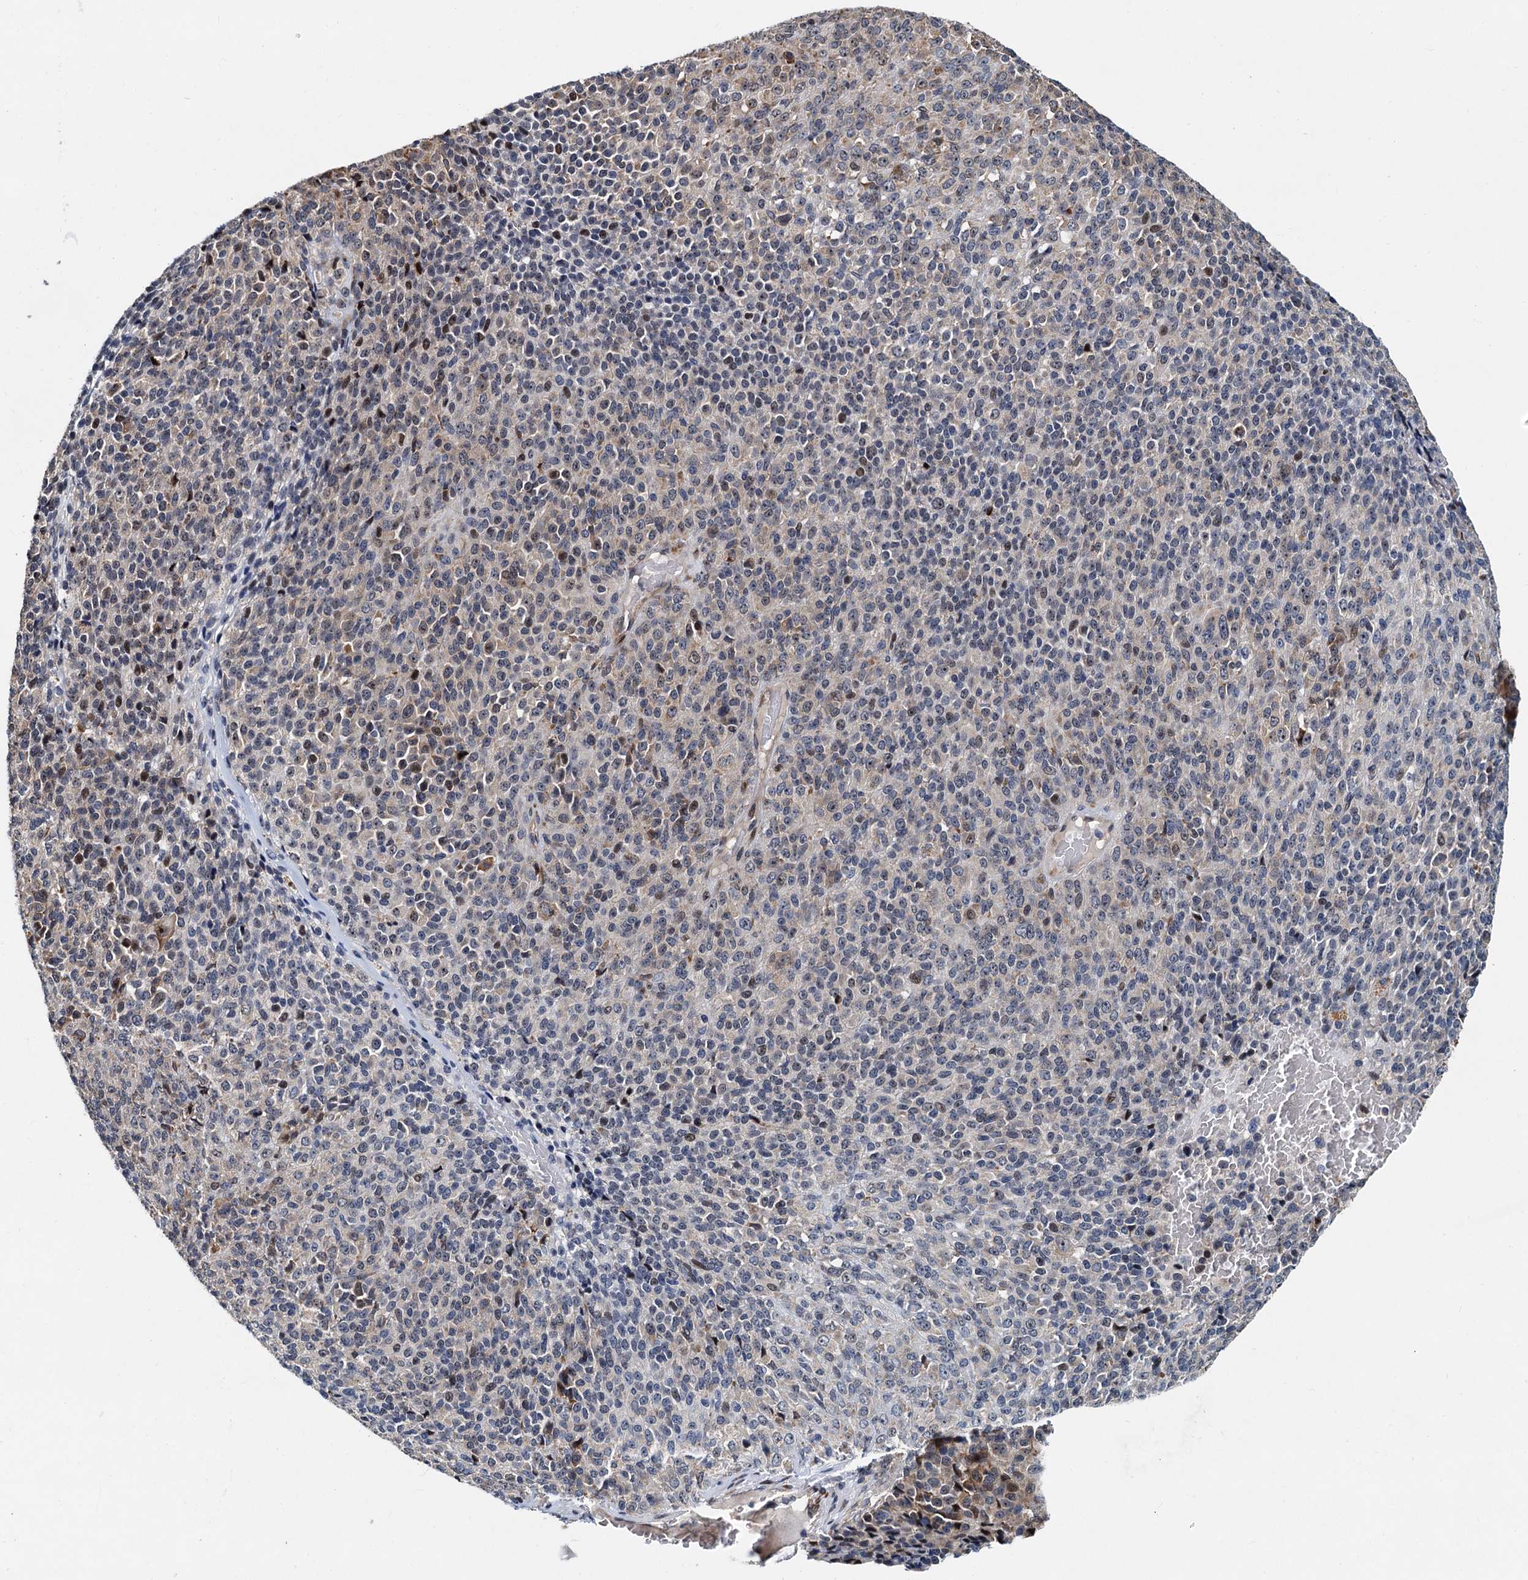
{"staining": {"intensity": "negative", "quantity": "none", "location": "none"}, "tissue": "melanoma", "cell_type": "Tumor cells", "image_type": "cancer", "snomed": [{"axis": "morphology", "description": "Malignant melanoma, Metastatic site"}, {"axis": "topography", "description": "Brain"}], "caption": "Melanoma stained for a protein using immunohistochemistry (IHC) demonstrates no staining tumor cells.", "gene": "DNAJC21", "patient": {"sex": "female", "age": 56}}